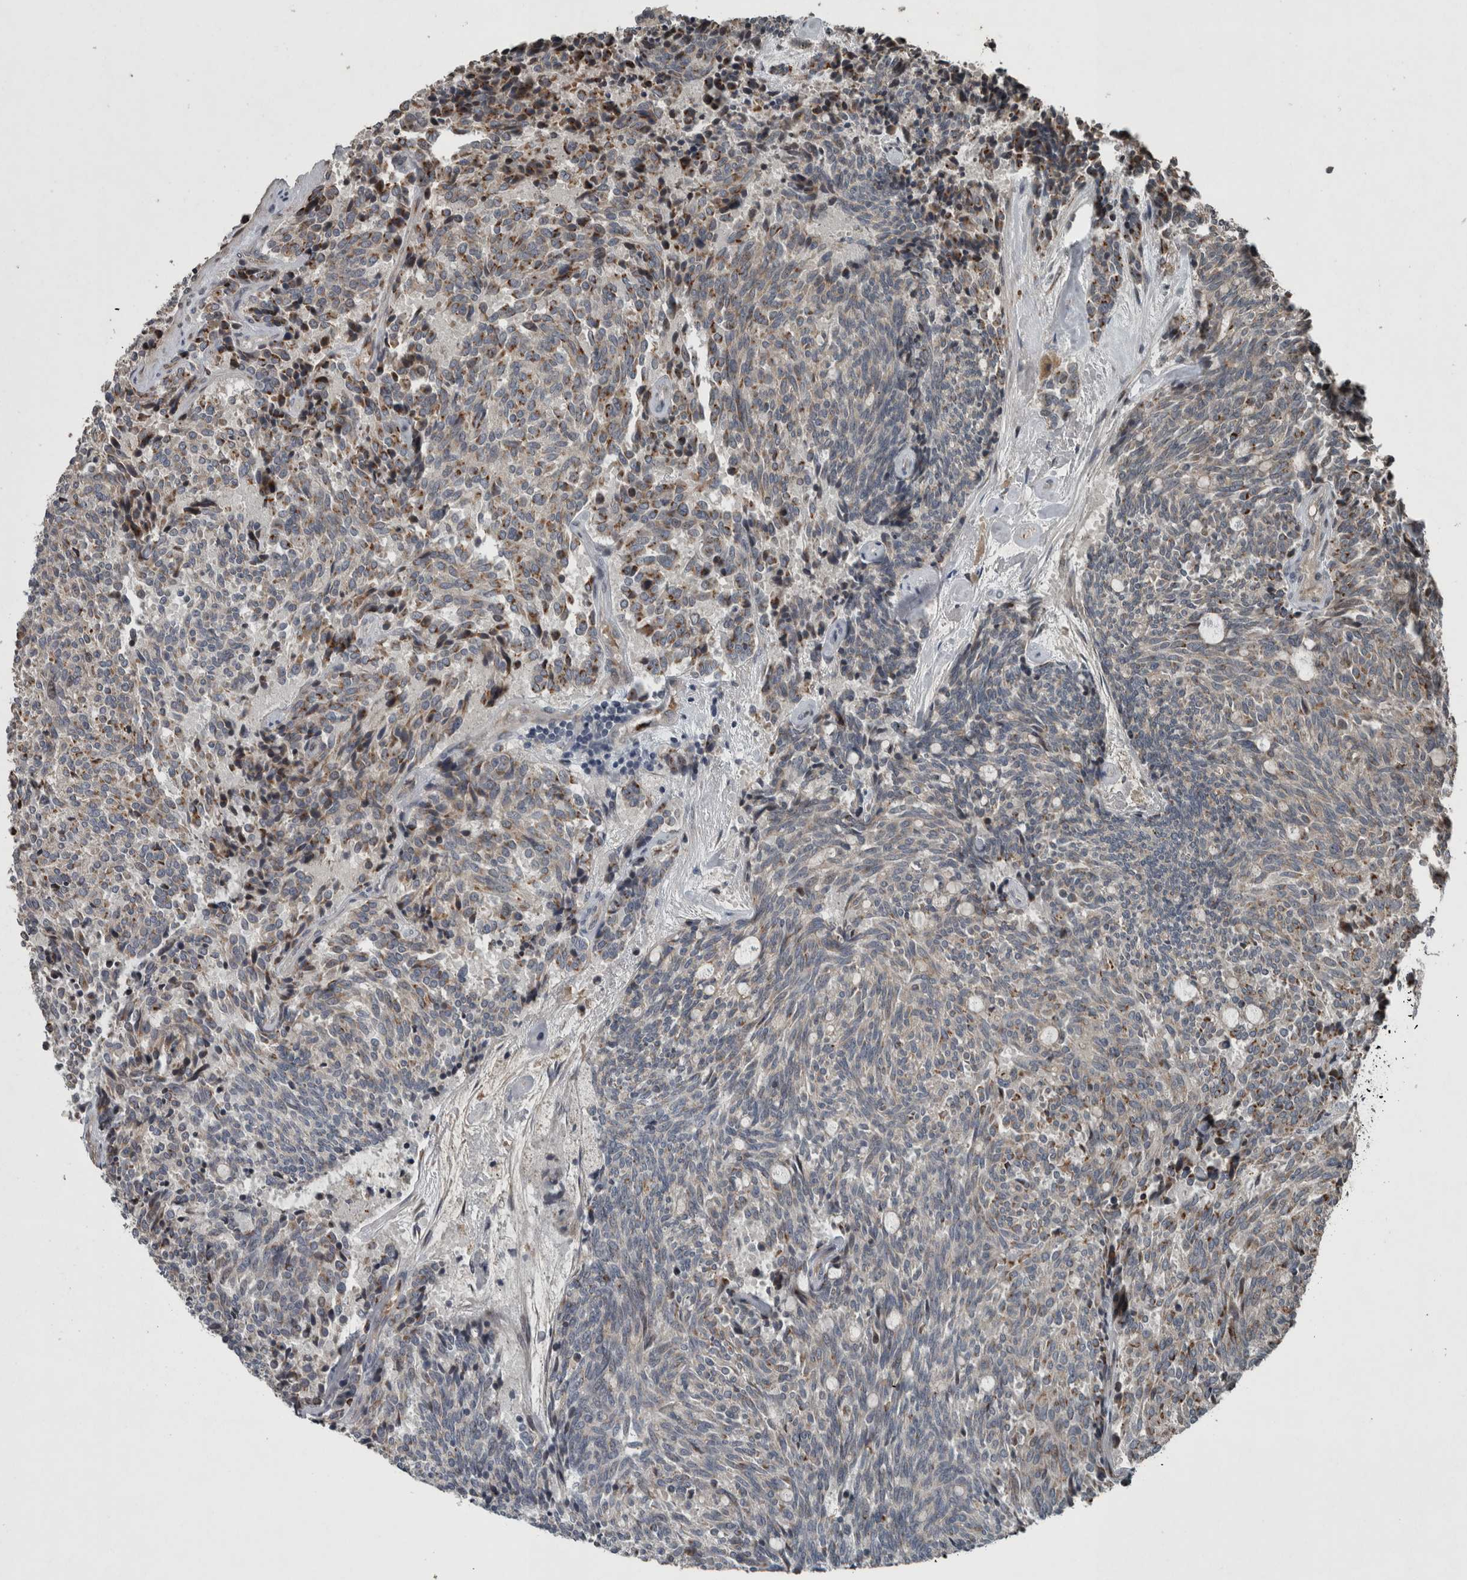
{"staining": {"intensity": "moderate", "quantity": "<25%", "location": "cytoplasmic/membranous"}, "tissue": "carcinoid", "cell_type": "Tumor cells", "image_type": "cancer", "snomed": [{"axis": "morphology", "description": "Carcinoid, malignant, NOS"}, {"axis": "topography", "description": "Pancreas"}], "caption": "There is low levels of moderate cytoplasmic/membranous expression in tumor cells of malignant carcinoid, as demonstrated by immunohistochemical staining (brown color).", "gene": "ZNF345", "patient": {"sex": "female", "age": 54}}